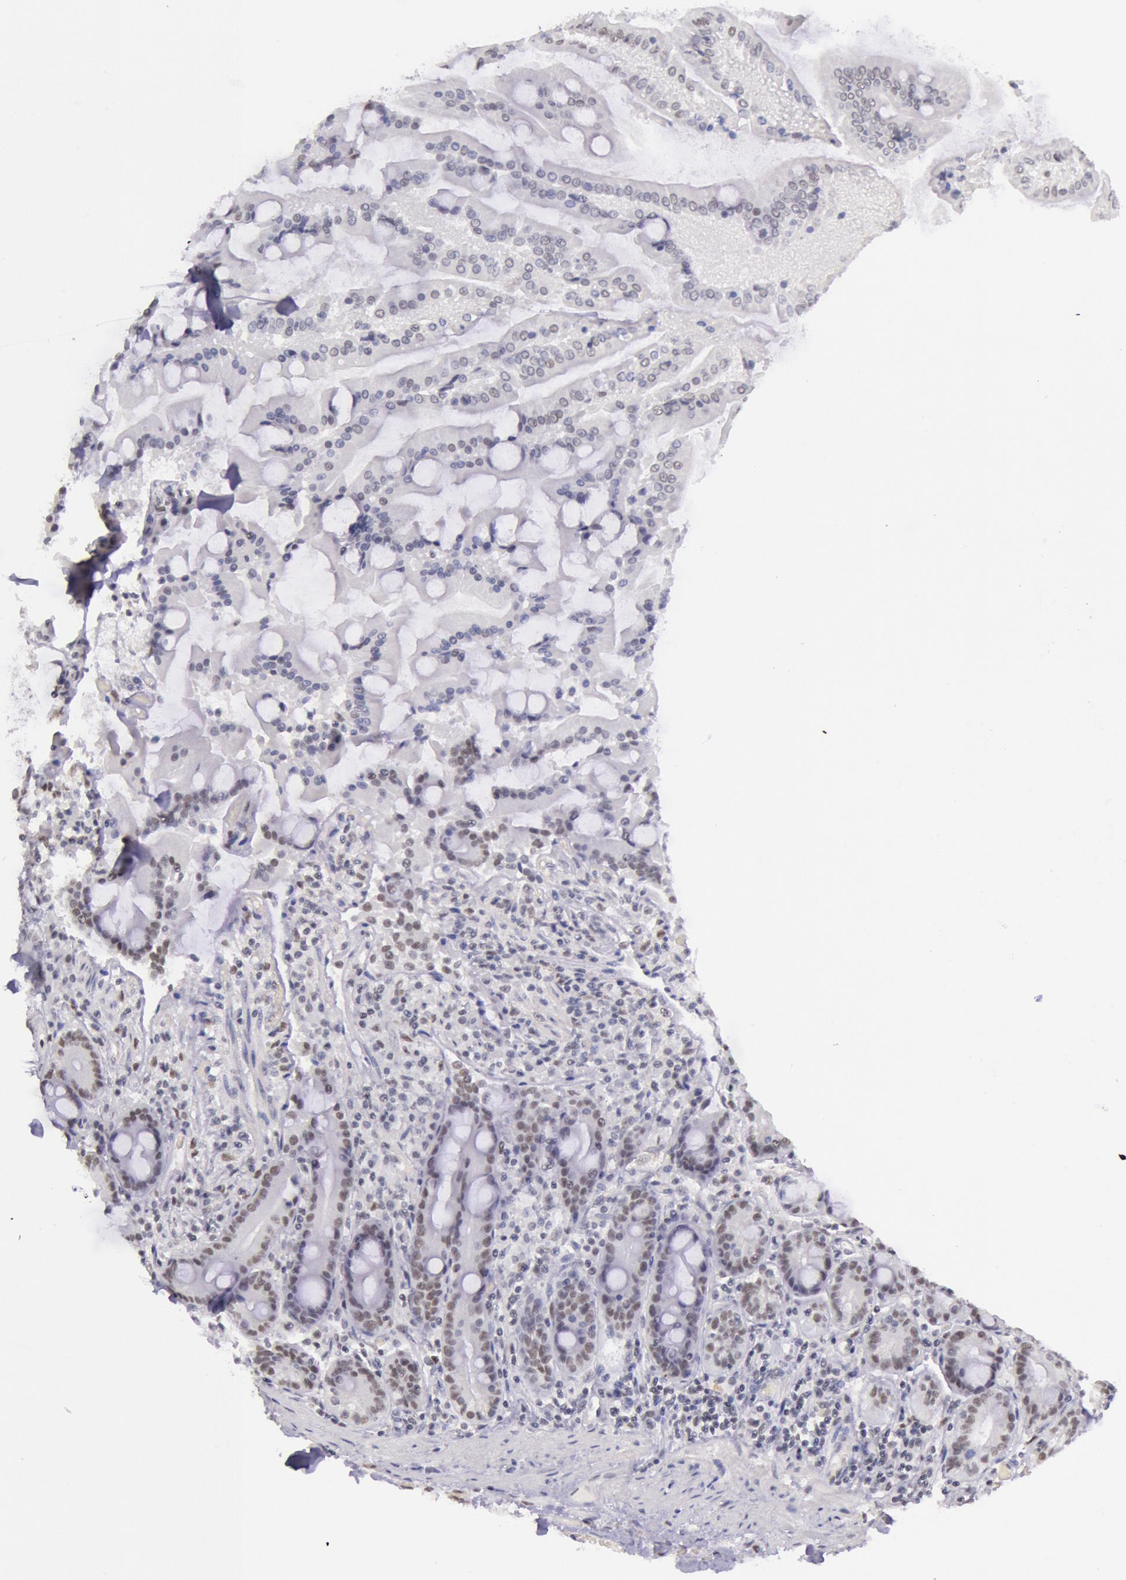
{"staining": {"intensity": "weak", "quantity": "25%-75%", "location": "nuclear"}, "tissue": "duodenum", "cell_type": "Glandular cells", "image_type": "normal", "snomed": [{"axis": "morphology", "description": "Normal tissue, NOS"}, {"axis": "topography", "description": "Duodenum"}], "caption": "Human duodenum stained with a brown dye demonstrates weak nuclear positive positivity in about 25%-75% of glandular cells.", "gene": "TASL", "patient": {"sex": "female", "age": 64}}